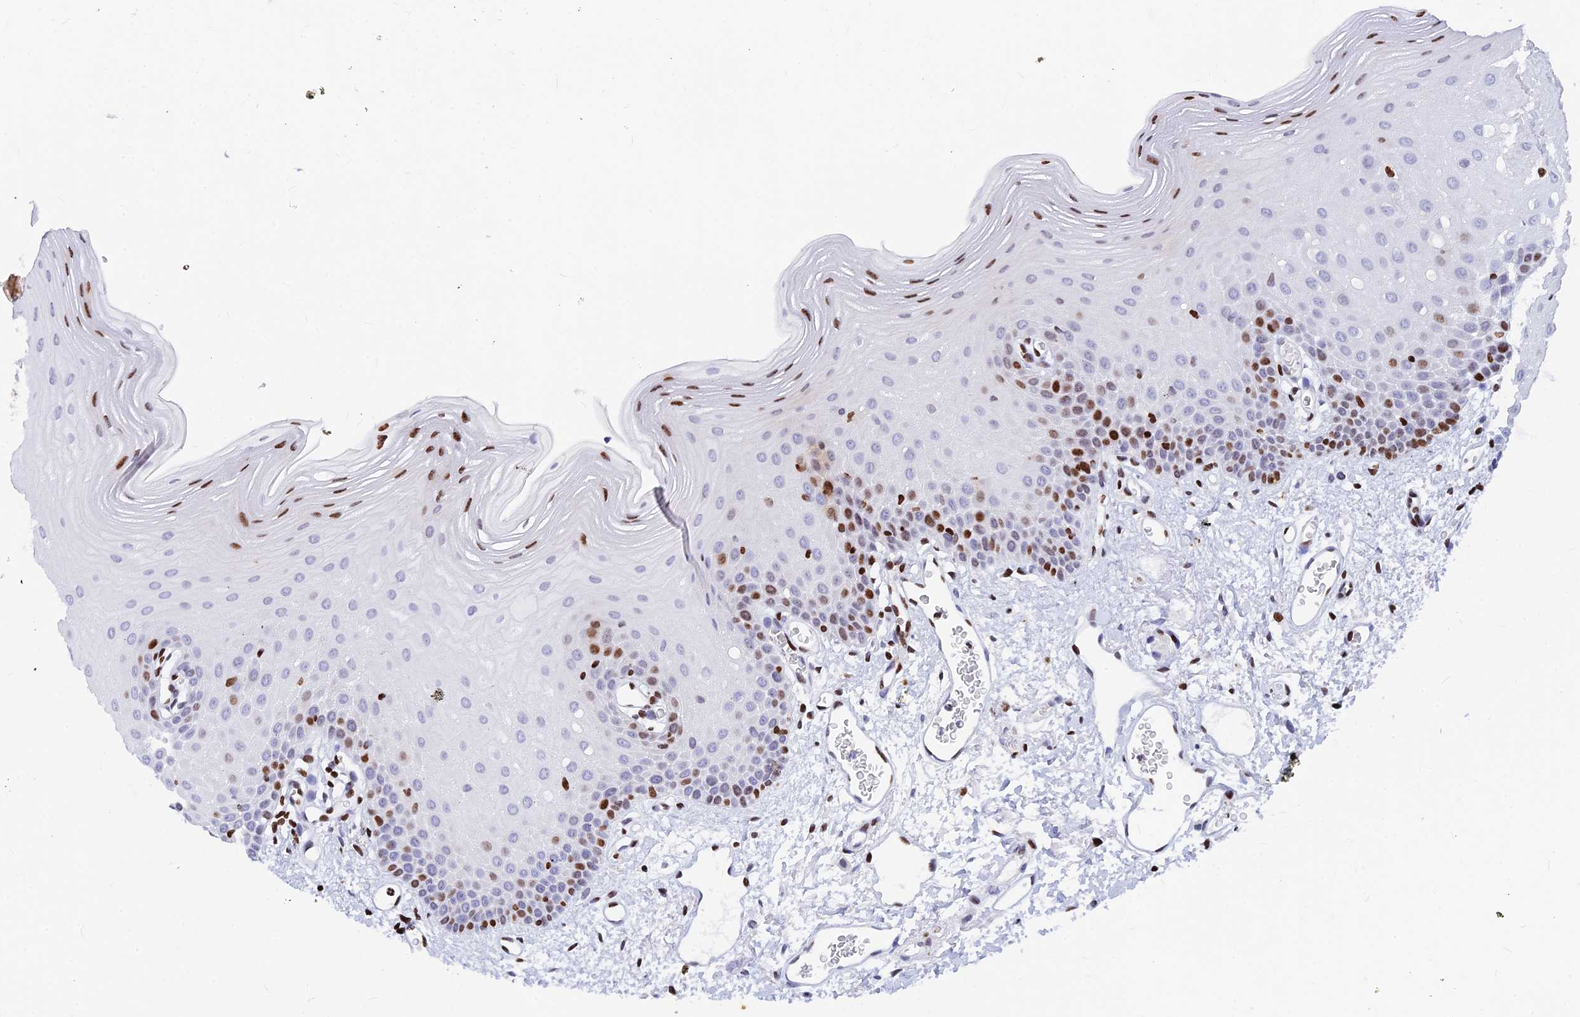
{"staining": {"intensity": "strong", "quantity": "<25%", "location": "nuclear"}, "tissue": "oral mucosa", "cell_type": "Squamous epithelial cells", "image_type": "normal", "snomed": [{"axis": "morphology", "description": "Normal tissue, NOS"}, {"axis": "topography", "description": "Oral tissue"}], "caption": "The immunohistochemical stain shows strong nuclear expression in squamous epithelial cells of unremarkable oral mucosa. (DAB (3,3'-diaminobenzidine) IHC, brown staining for protein, blue staining for nuclei).", "gene": "PRPS1", "patient": {"sex": "female", "age": 70}}